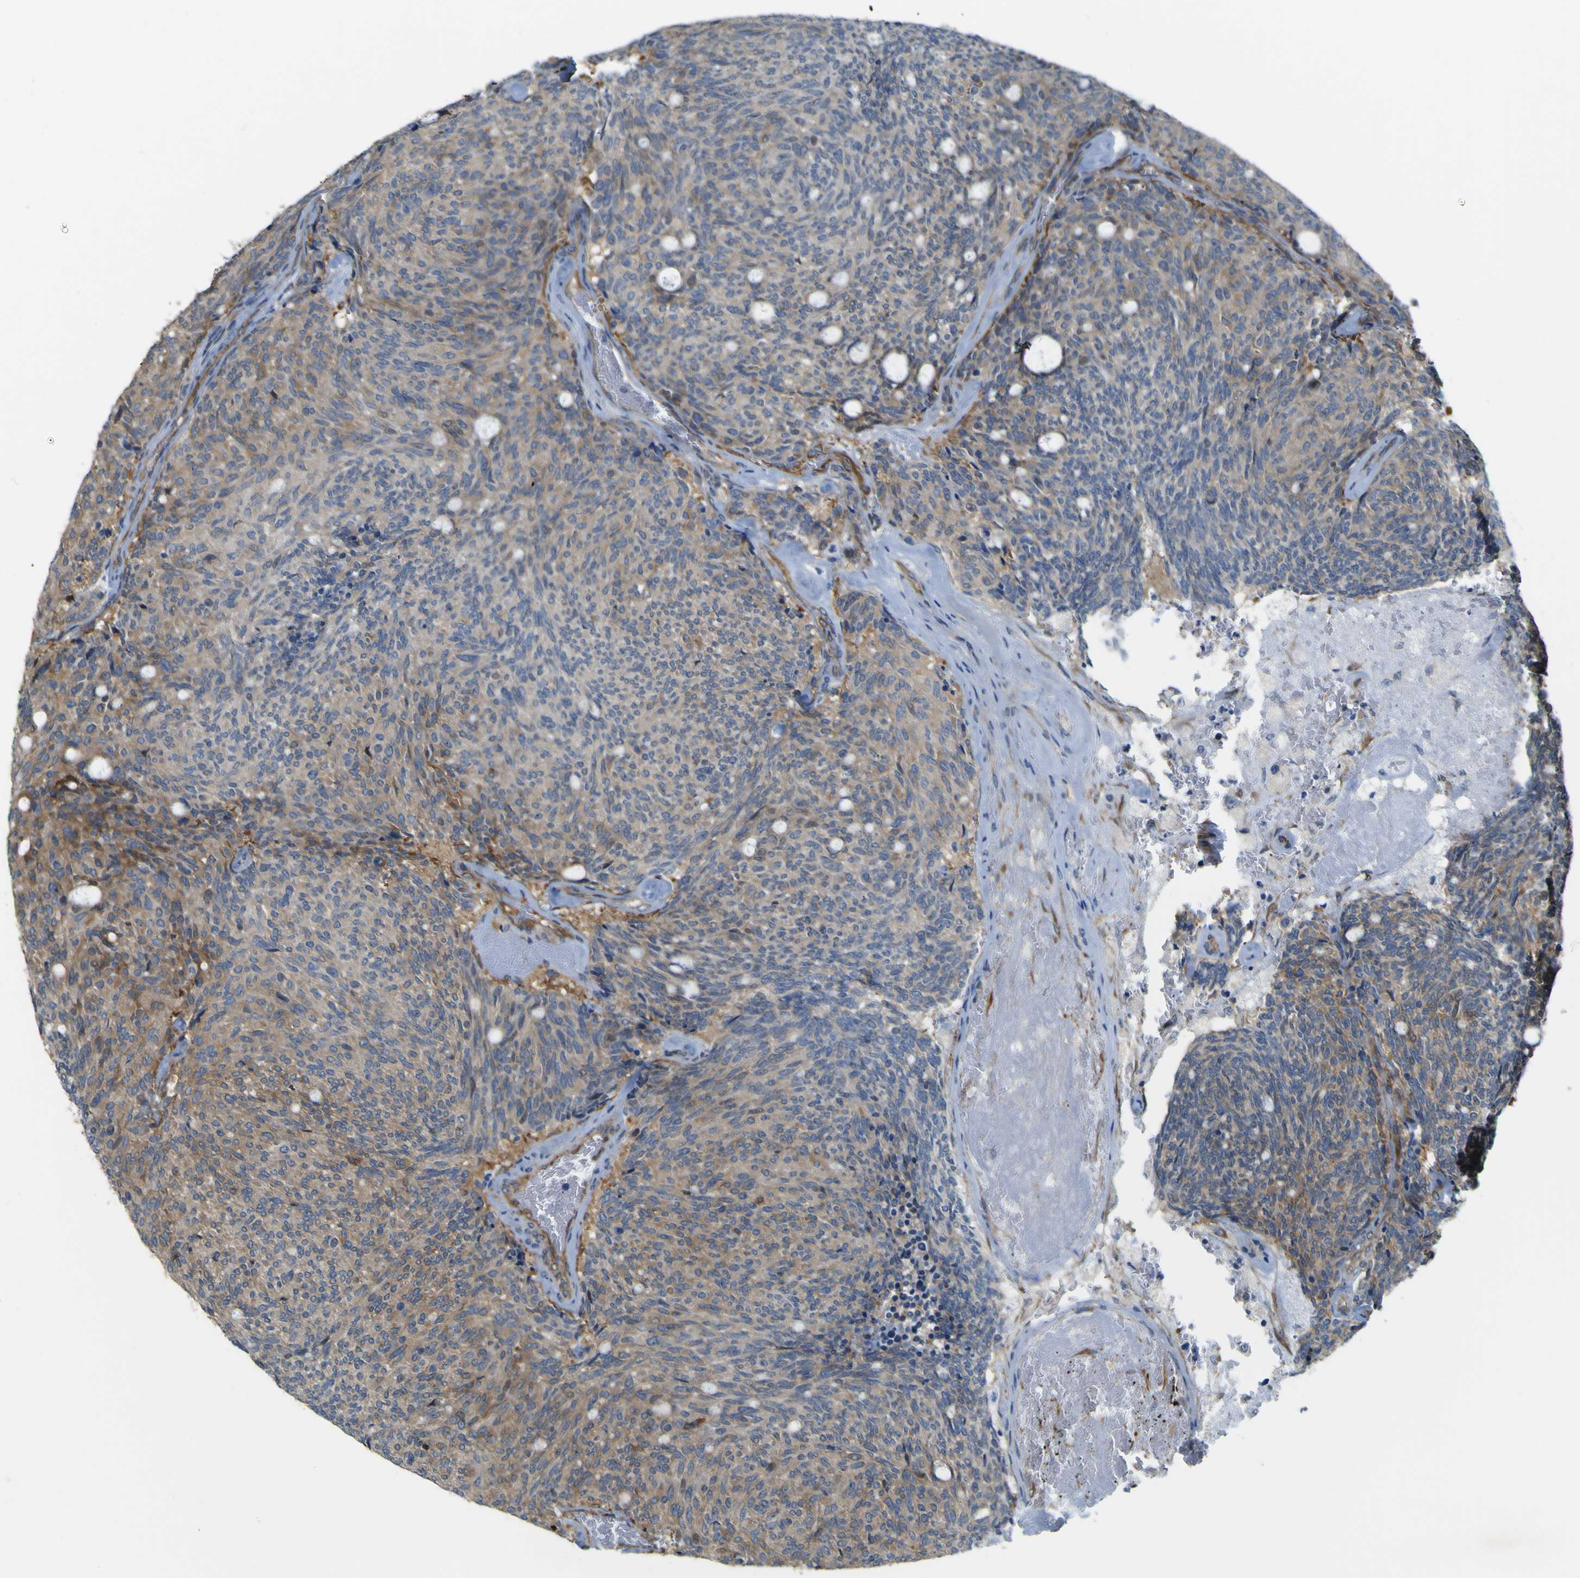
{"staining": {"intensity": "moderate", "quantity": "25%-75%", "location": "cytoplasmic/membranous"}, "tissue": "carcinoid", "cell_type": "Tumor cells", "image_type": "cancer", "snomed": [{"axis": "morphology", "description": "Carcinoid, malignant, NOS"}, {"axis": "topography", "description": "Pancreas"}], "caption": "A brown stain shows moderate cytoplasmic/membranous positivity of a protein in carcinoid (malignant) tumor cells.", "gene": "JPH1", "patient": {"sex": "female", "age": 54}}